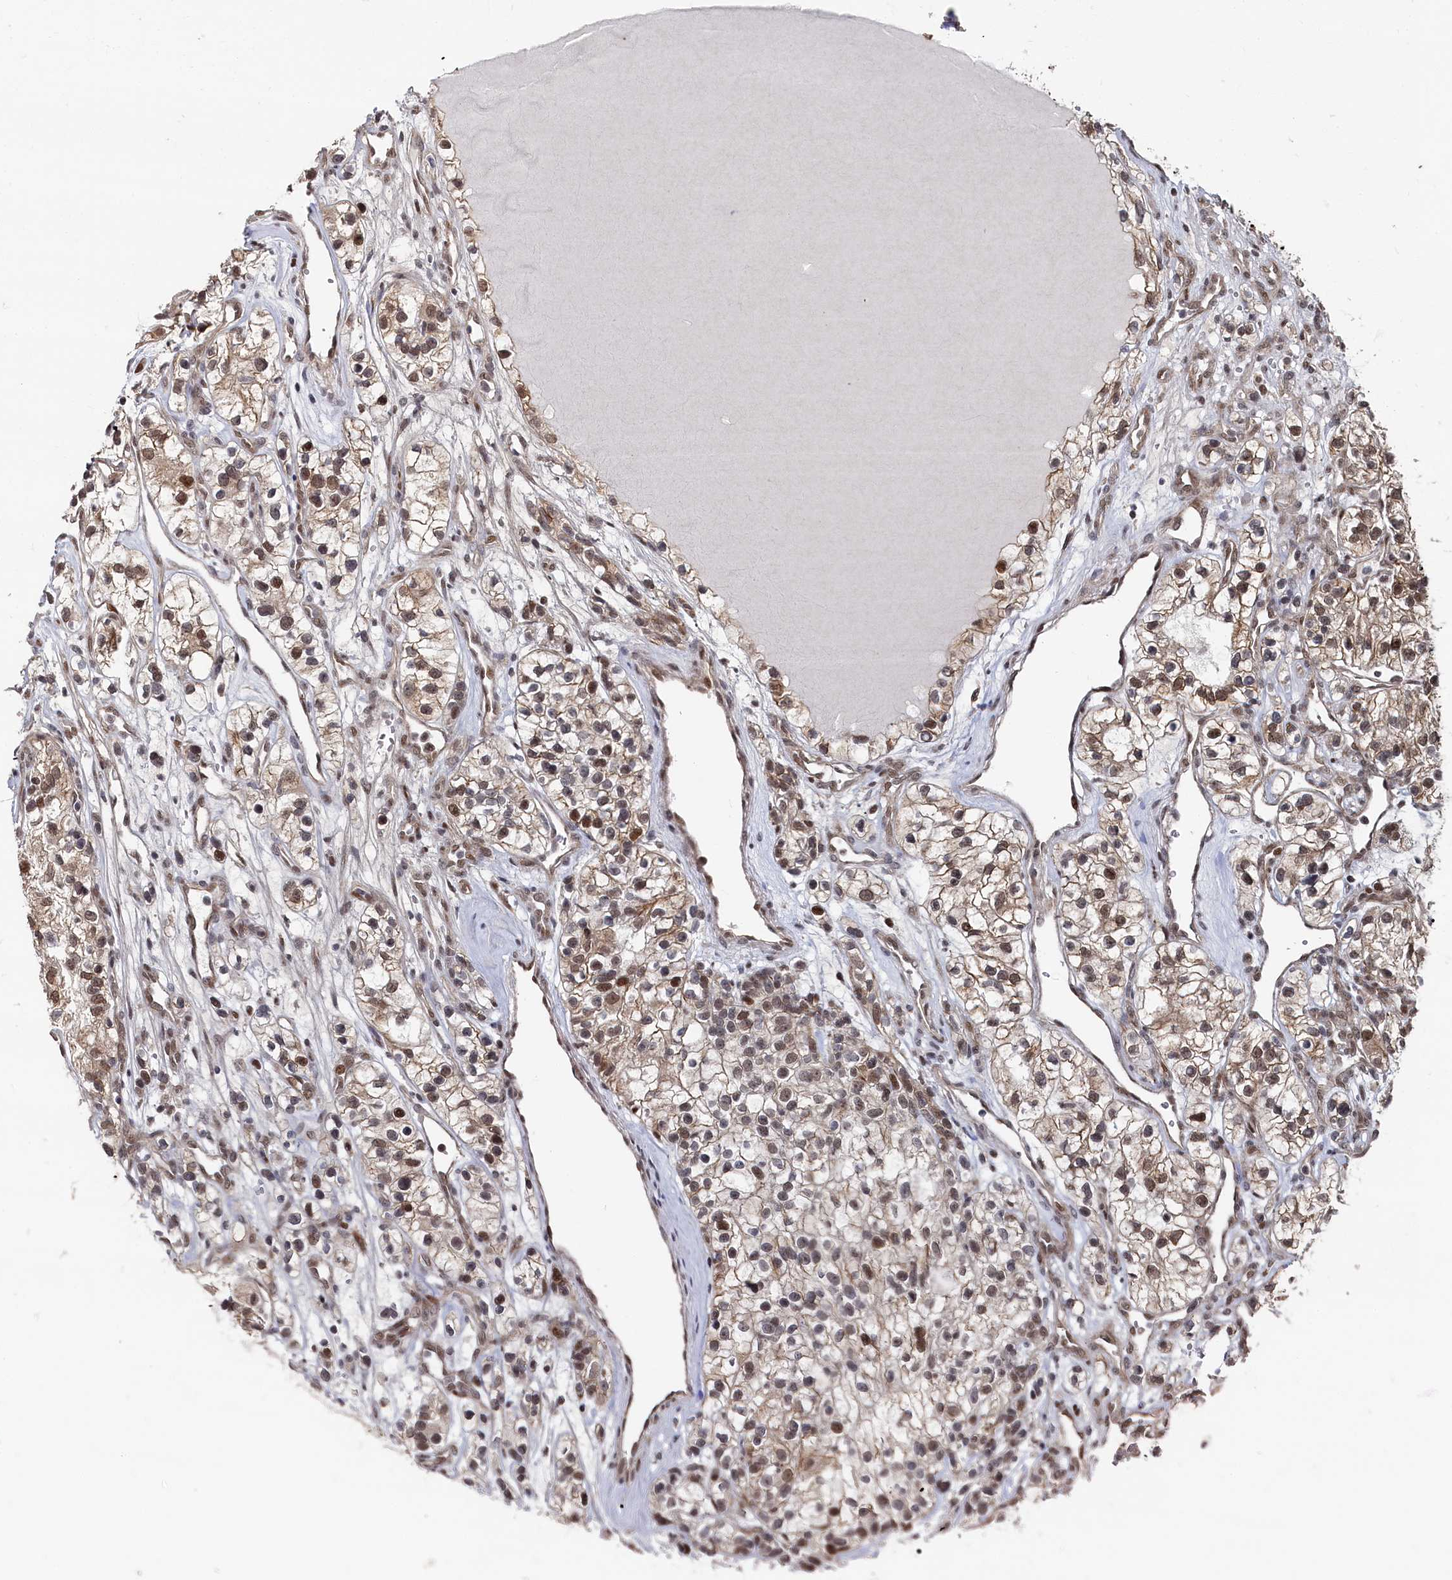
{"staining": {"intensity": "moderate", "quantity": "25%-75%", "location": "cytoplasmic/membranous,nuclear"}, "tissue": "renal cancer", "cell_type": "Tumor cells", "image_type": "cancer", "snomed": [{"axis": "morphology", "description": "Adenocarcinoma, NOS"}, {"axis": "topography", "description": "Kidney"}], "caption": "Immunohistochemistry (IHC) photomicrograph of human renal adenocarcinoma stained for a protein (brown), which exhibits medium levels of moderate cytoplasmic/membranous and nuclear staining in approximately 25%-75% of tumor cells.", "gene": "BUB3", "patient": {"sex": "female", "age": 57}}